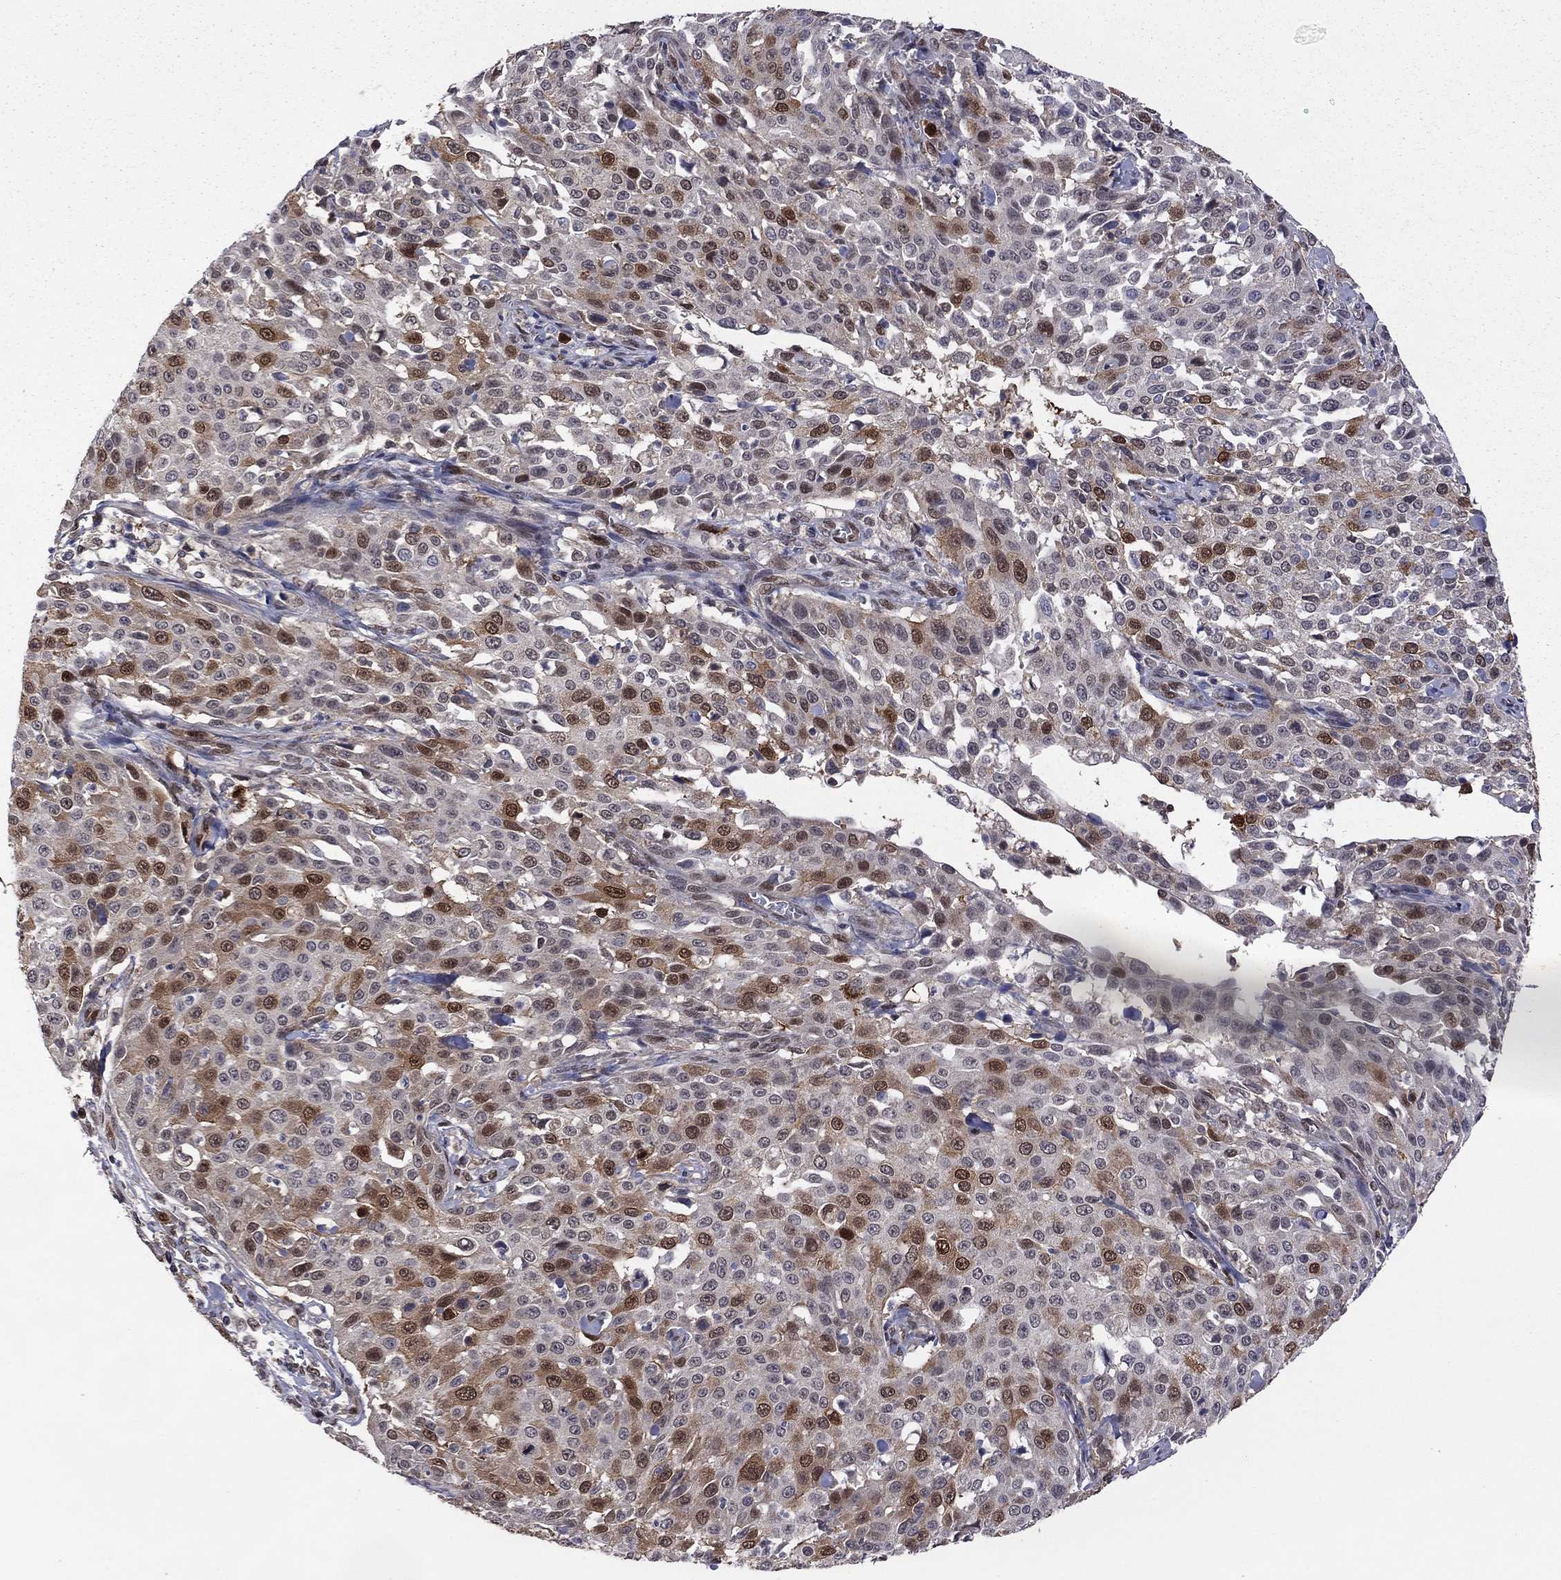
{"staining": {"intensity": "strong", "quantity": "<25%", "location": "cytoplasmic/membranous"}, "tissue": "cervical cancer", "cell_type": "Tumor cells", "image_type": "cancer", "snomed": [{"axis": "morphology", "description": "Squamous cell carcinoma, NOS"}, {"axis": "topography", "description": "Cervix"}], "caption": "The immunohistochemical stain labels strong cytoplasmic/membranous positivity in tumor cells of cervical squamous cell carcinoma tissue.", "gene": "GPAA1", "patient": {"sex": "female", "age": 26}}